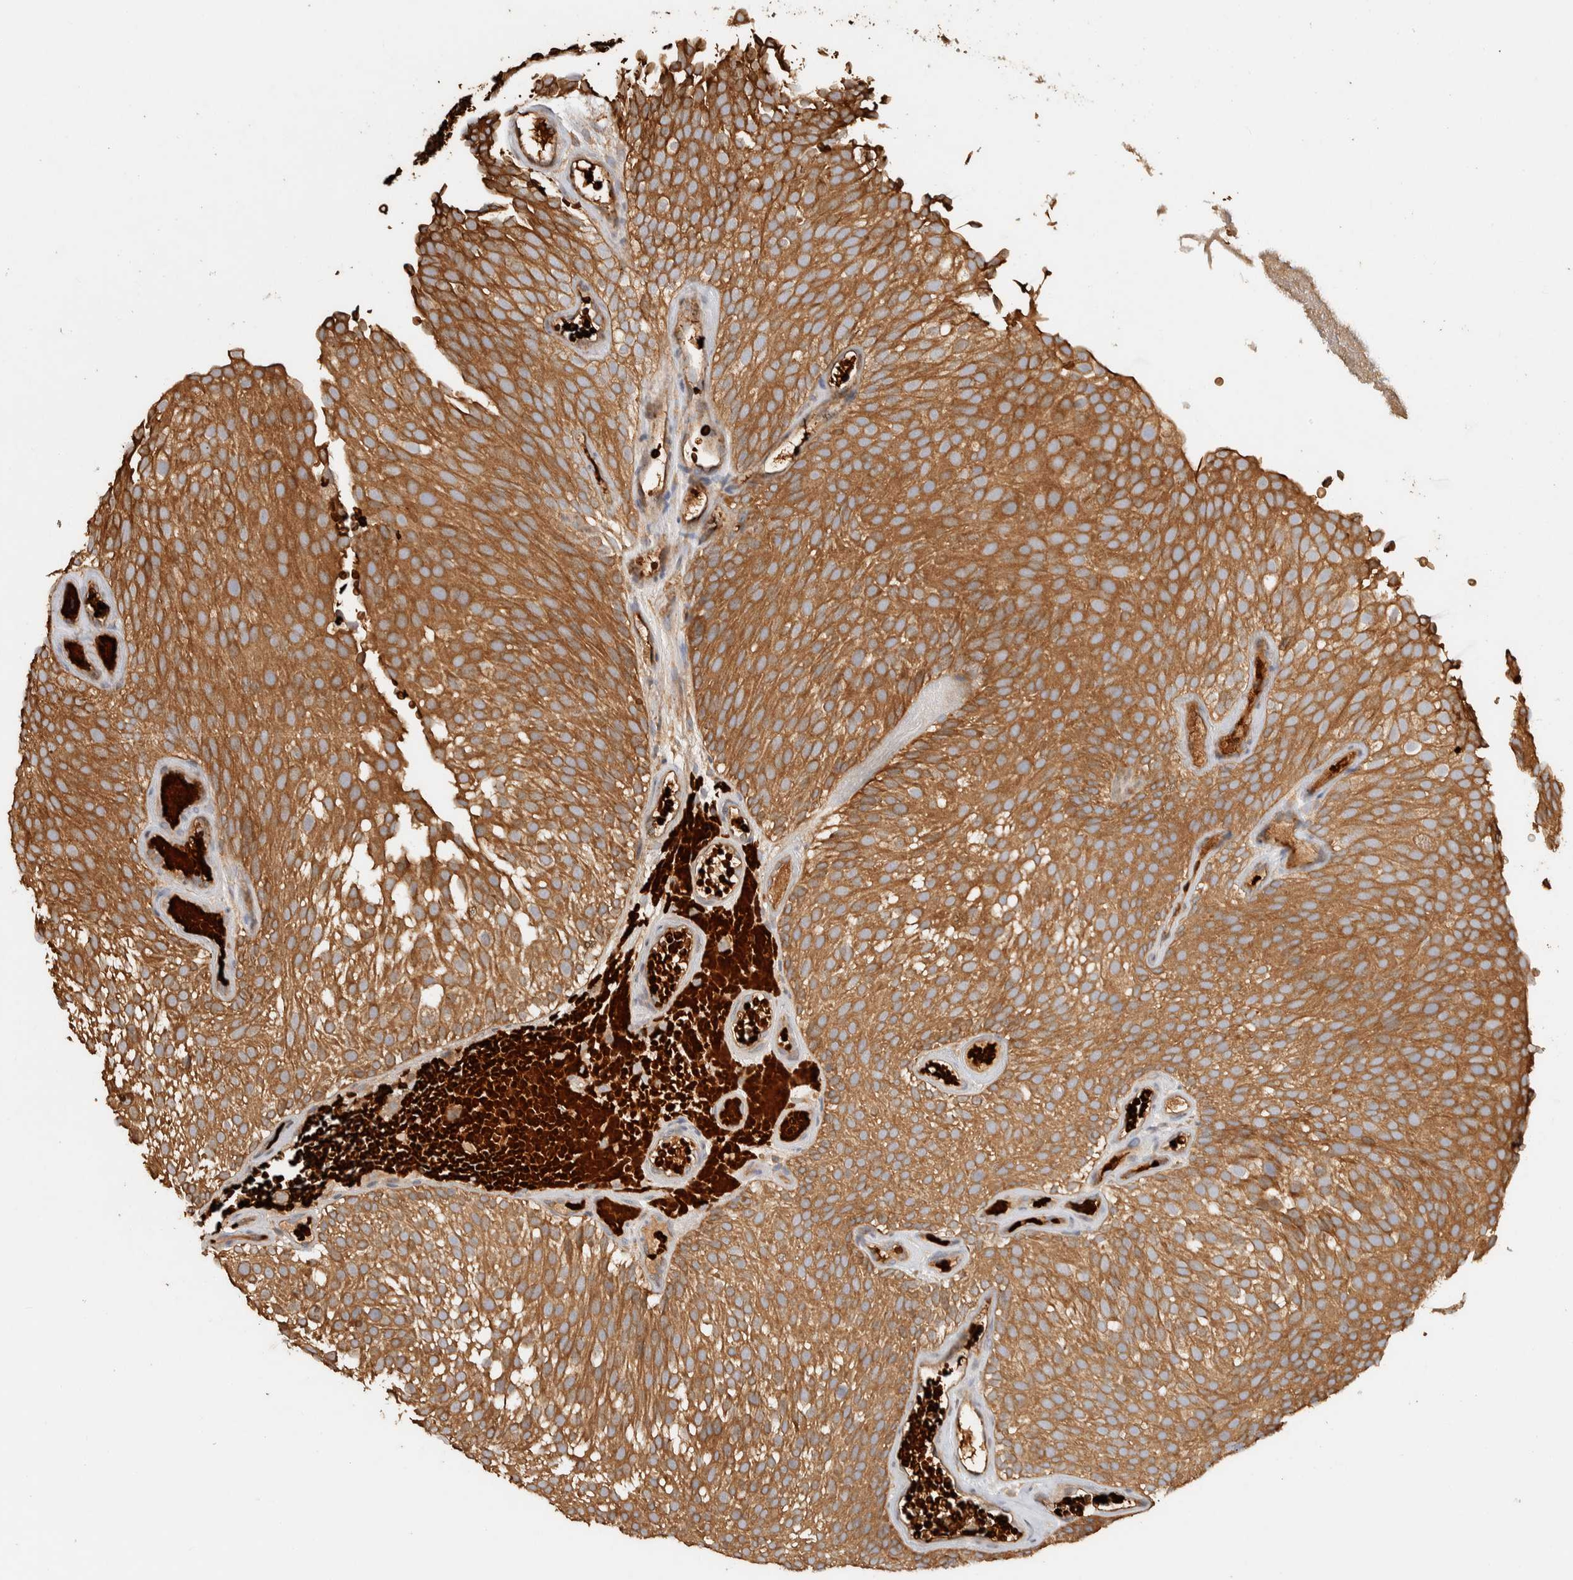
{"staining": {"intensity": "moderate", "quantity": ">75%", "location": "cytoplasmic/membranous"}, "tissue": "urothelial cancer", "cell_type": "Tumor cells", "image_type": "cancer", "snomed": [{"axis": "morphology", "description": "Urothelial carcinoma, Low grade"}, {"axis": "topography", "description": "Urinary bladder"}], "caption": "Tumor cells exhibit medium levels of moderate cytoplasmic/membranous expression in about >75% of cells in human low-grade urothelial carcinoma. (Brightfield microscopy of DAB IHC at high magnification).", "gene": "TTI2", "patient": {"sex": "male", "age": 78}}